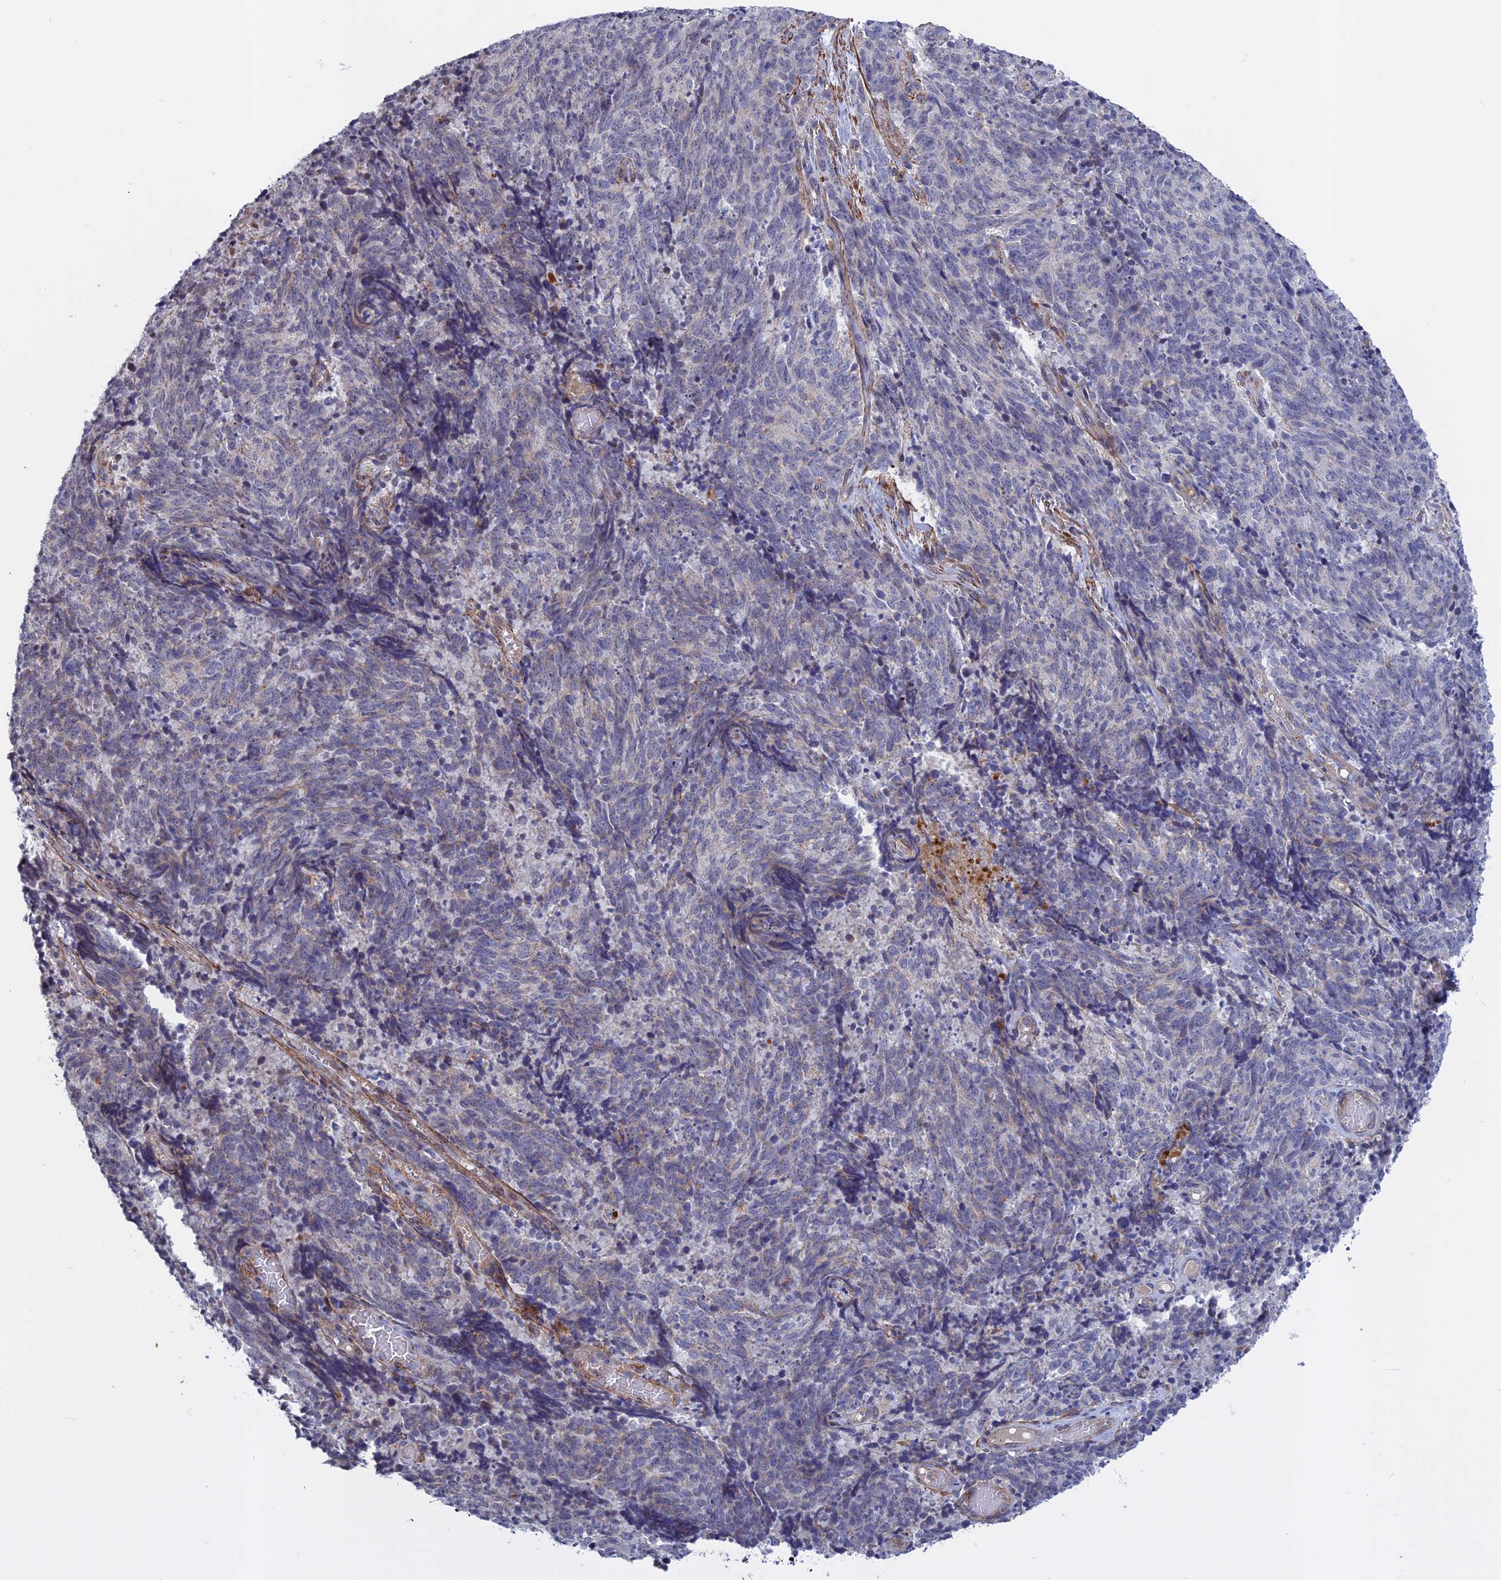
{"staining": {"intensity": "negative", "quantity": "none", "location": "none"}, "tissue": "cervical cancer", "cell_type": "Tumor cells", "image_type": "cancer", "snomed": [{"axis": "morphology", "description": "Squamous cell carcinoma, NOS"}, {"axis": "topography", "description": "Cervix"}], "caption": "The immunohistochemistry image has no significant positivity in tumor cells of cervical squamous cell carcinoma tissue.", "gene": "LYPD5", "patient": {"sex": "female", "age": 29}}